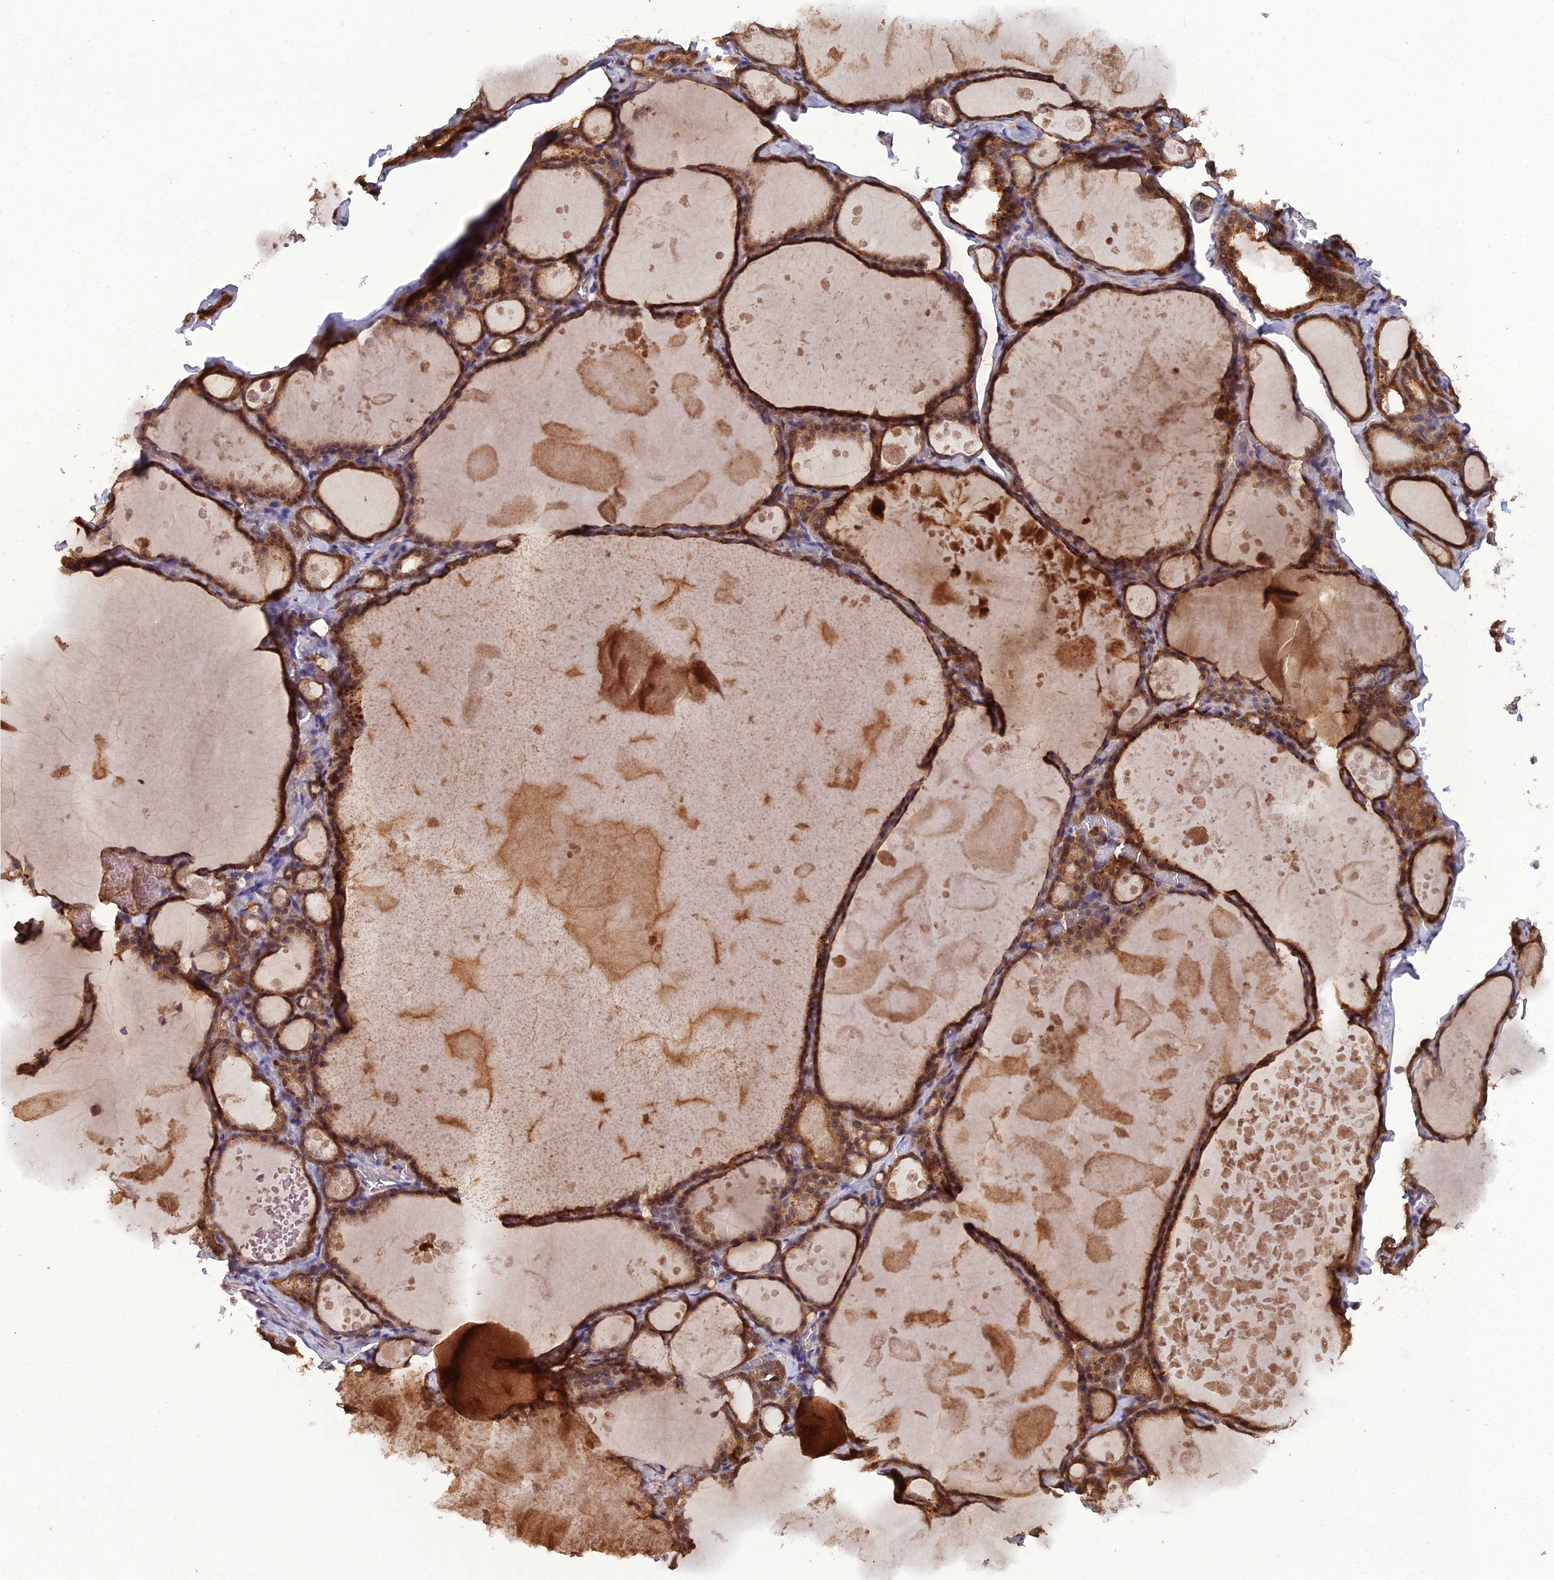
{"staining": {"intensity": "strong", "quantity": ">75%", "location": "cytoplasmic/membranous"}, "tissue": "thyroid gland", "cell_type": "Glandular cells", "image_type": "normal", "snomed": [{"axis": "morphology", "description": "Normal tissue, NOS"}, {"axis": "topography", "description": "Thyroid gland"}], "caption": "Protein staining of normal thyroid gland exhibits strong cytoplasmic/membranous staining in approximately >75% of glandular cells. Using DAB (3,3'-diaminobenzidine) (brown) and hematoxylin (blue) stains, captured at high magnification using brightfield microscopy.", "gene": "TMEM258", "patient": {"sex": "male", "age": 56}}